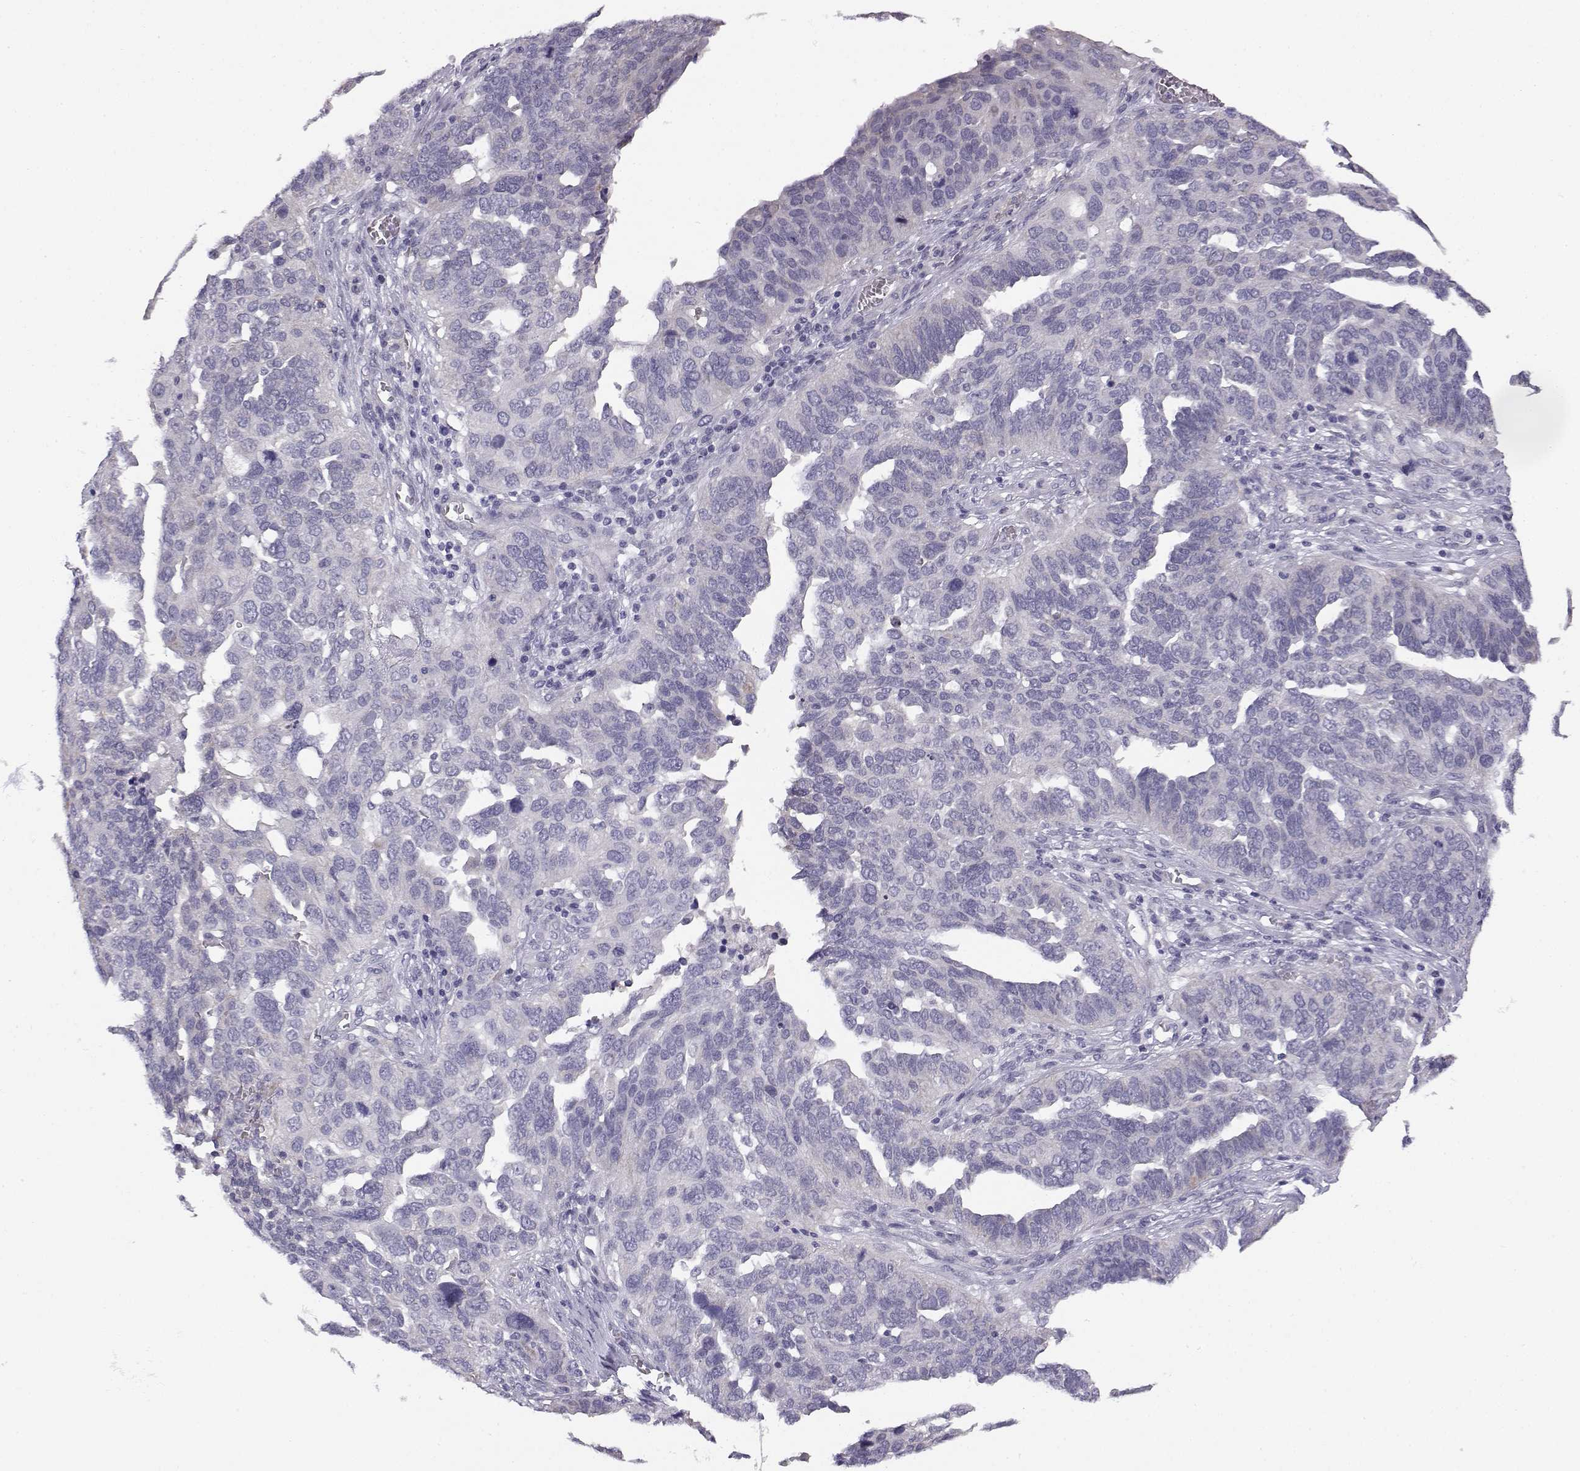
{"staining": {"intensity": "negative", "quantity": "none", "location": "none"}, "tissue": "ovarian cancer", "cell_type": "Tumor cells", "image_type": "cancer", "snomed": [{"axis": "morphology", "description": "Carcinoma, endometroid"}, {"axis": "topography", "description": "Soft tissue"}, {"axis": "topography", "description": "Ovary"}], "caption": "The IHC photomicrograph has no significant positivity in tumor cells of endometroid carcinoma (ovarian) tissue. (DAB immunohistochemistry visualized using brightfield microscopy, high magnification).", "gene": "KCNMB4", "patient": {"sex": "female", "age": 52}}